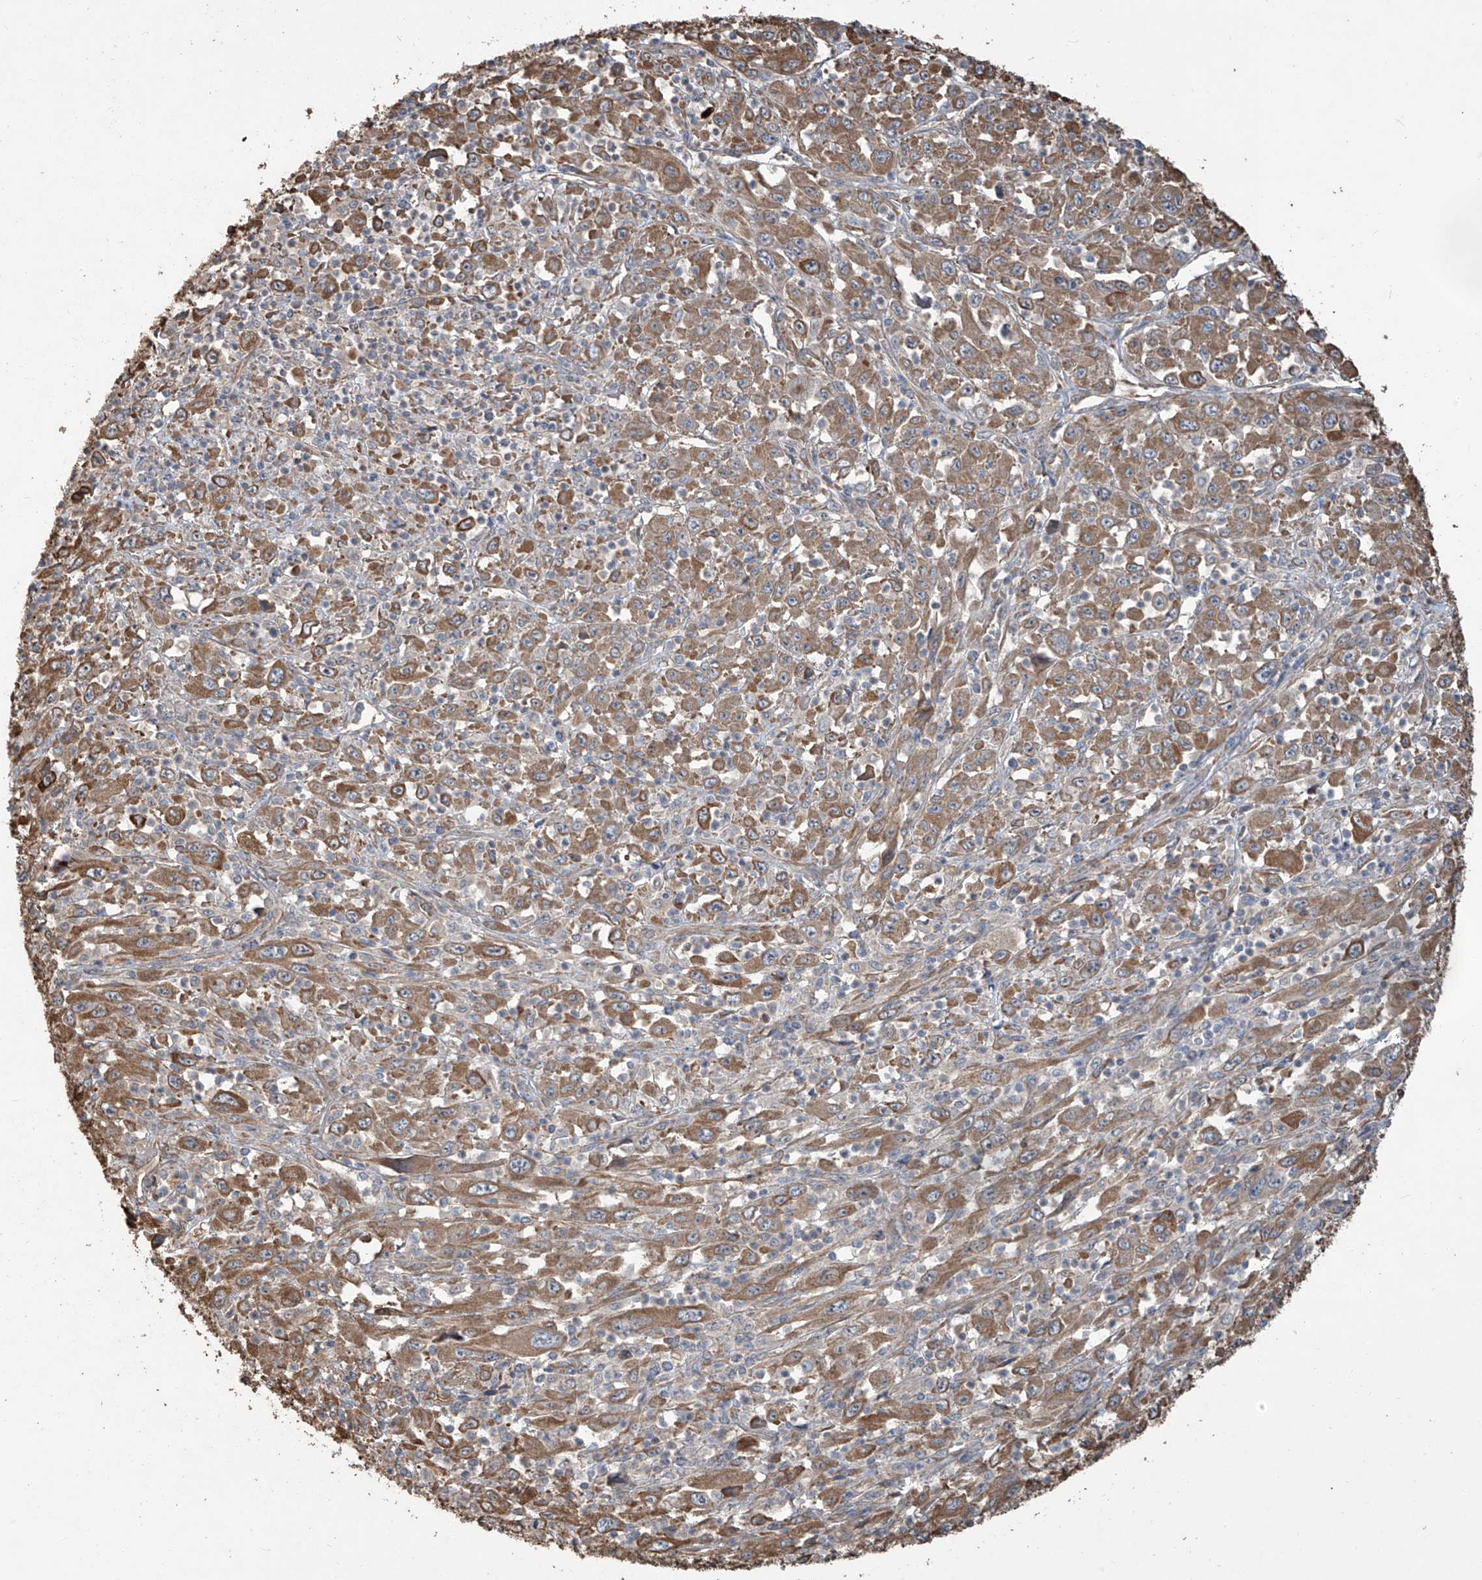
{"staining": {"intensity": "moderate", "quantity": ">75%", "location": "cytoplasmic/membranous"}, "tissue": "melanoma", "cell_type": "Tumor cells", "image_type": "cancer", "snomed": [{"axis": "morphology", "description": "Malignant melanoma, Metastatic site"}, {"axis": "topography", "description": "Skin"}], "caption": "DAB immunohistochemical staining of human melanoma exhibits moderate cytoplasmic/membranous protein expression in about >75% of tumor cells.", "gene": "AGBL5", "patient": {"sex": "female", "age": 56}}